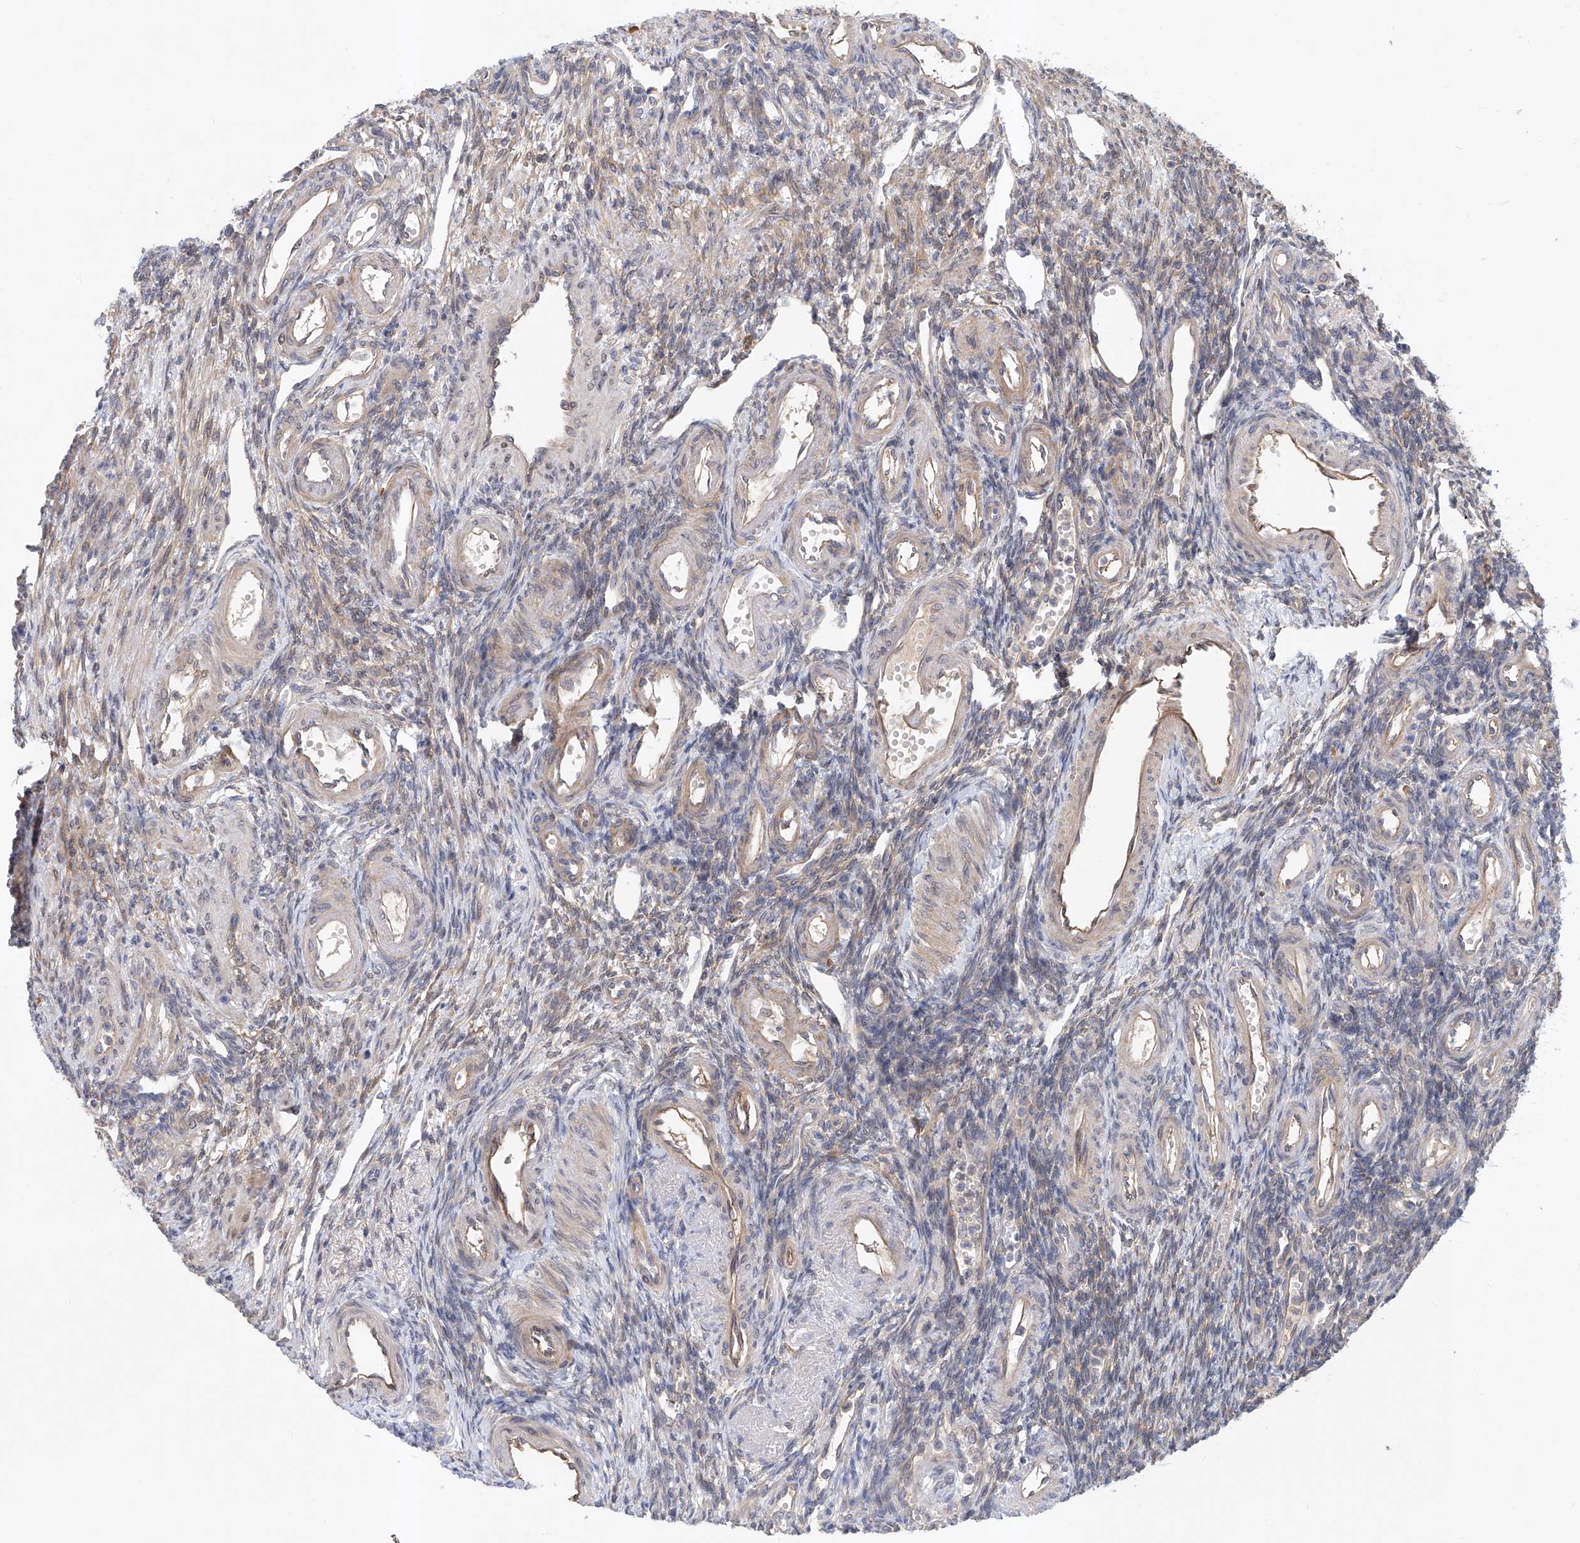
{"staining": {"intensity": "weak", "quantity": "25%-75%", "location": "cytoplasmic/membranous"}, "tissue": "ovary", "cell_type": "Ovarian stroma cells", "image_type": "normal", "snomed": [{"axis": "morphology", "description": "Normal tissue, NOS"}, {"axis": "morphology", "description": "Cyst, NOS"}, {"axis": "topography", "description": "Ovary"}], "caption": "Immunohistochemistry (IHC) image of unremarkable ovary stained for a protein (brown), which shows low levels of weak cytoplasmic/membranous expression in about 25%-75% of ovarian stroma cells.", "gene": "CARMIL1", "patient": {"sex": "female", "age": 33}}